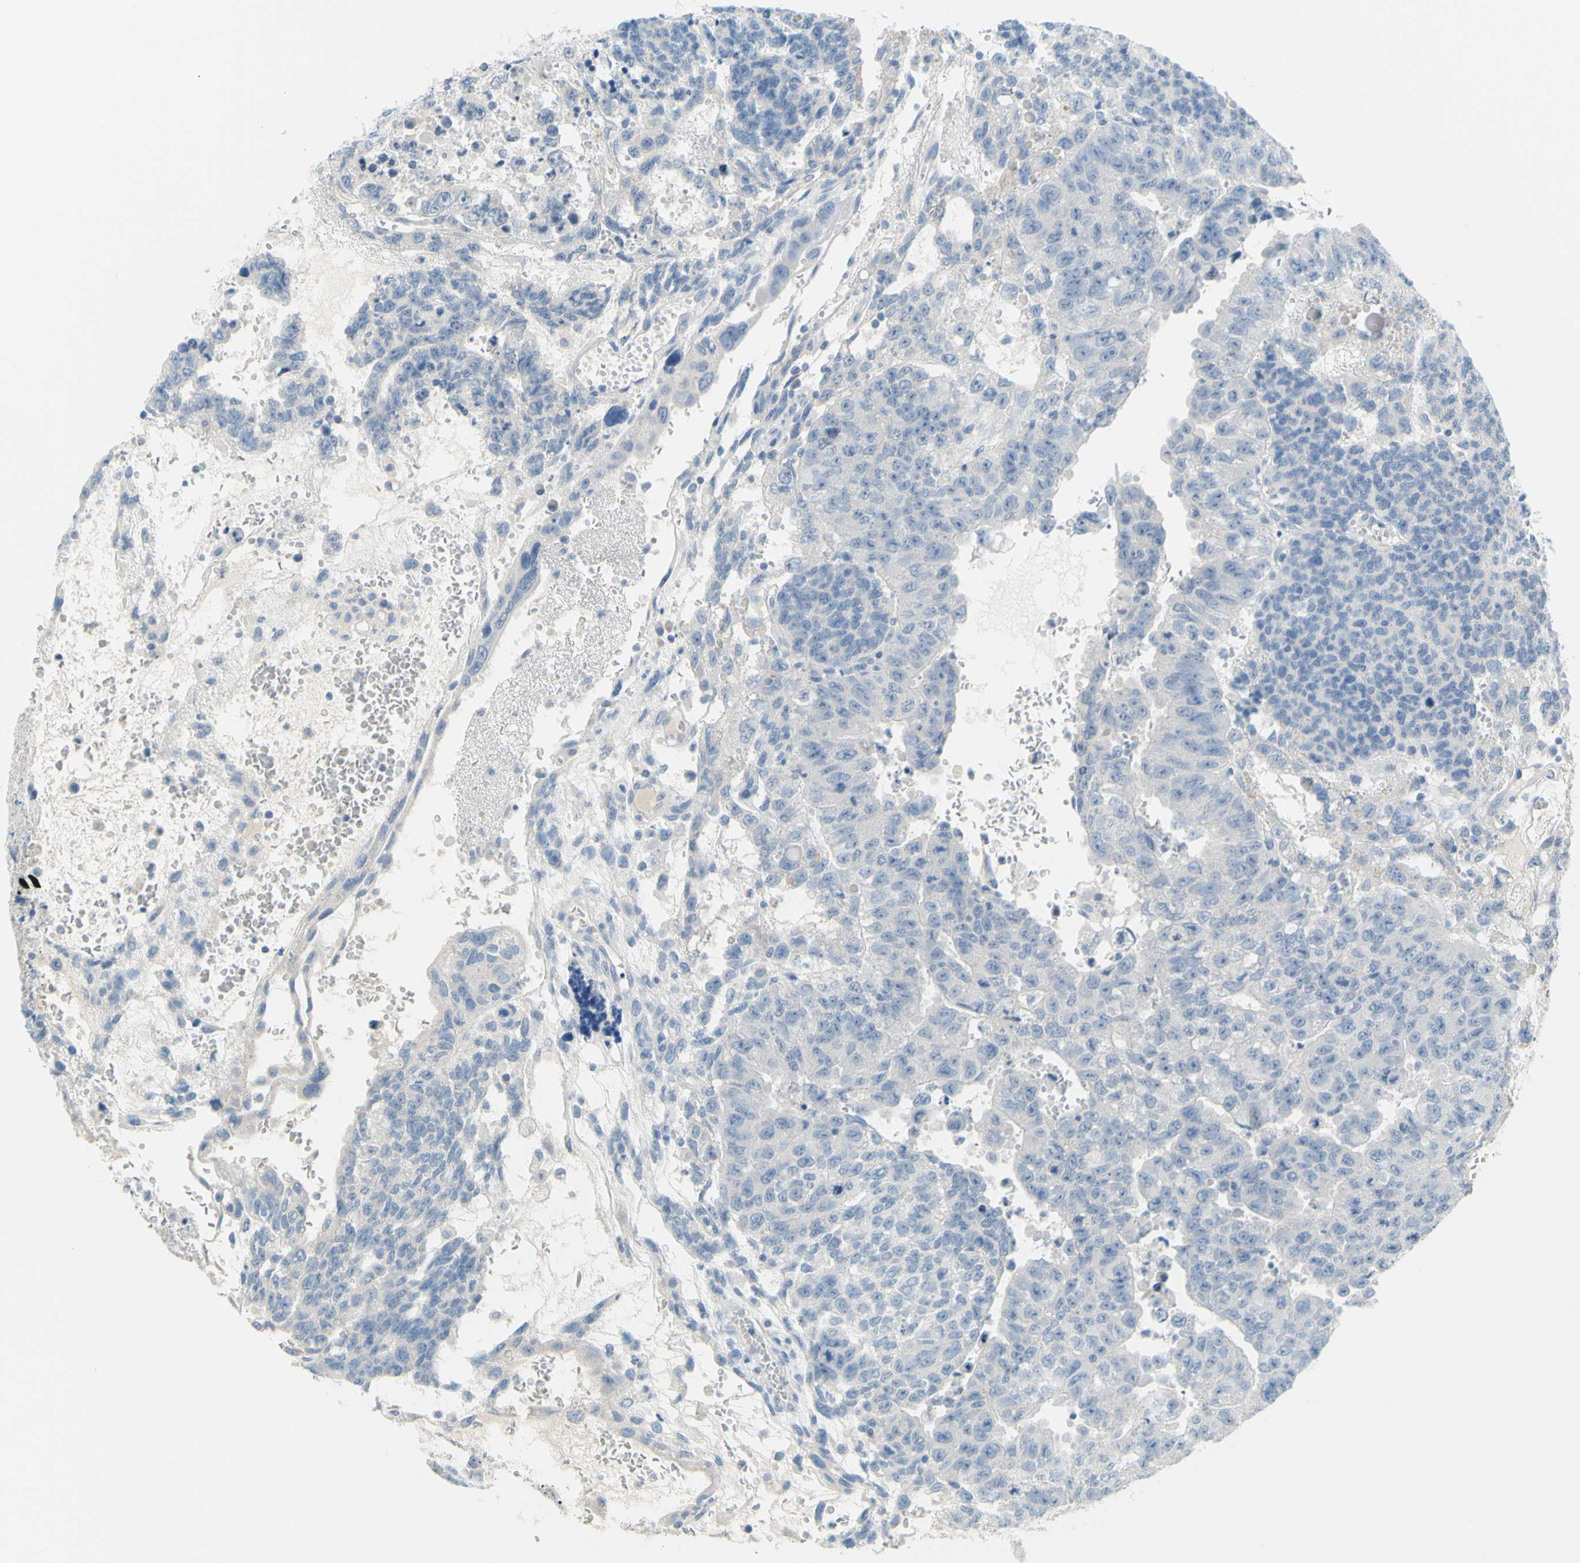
{"staining": {"intensity": "negative", "quantity": "none", "location": "none"}, "tissue": "testis cancer", "cell_type": "Tumor cells", "image_type": "cancer", "snomed": [{"axis": "morphology", "description": "Seminoma, NOS"}, {"axis": "morphology", "description": "Carcinoma, Embryonal, NOS"}, {"axis": "topography", "description": "Testis"}], "caption": "High power microscopy photomicrograph of an IHC histopathology image of testis embryonal carcinoma, revealing no significant positivity in tumor cells.", "gene": "SLC1A2", "patient": {"sex": "male", "age": 52}}